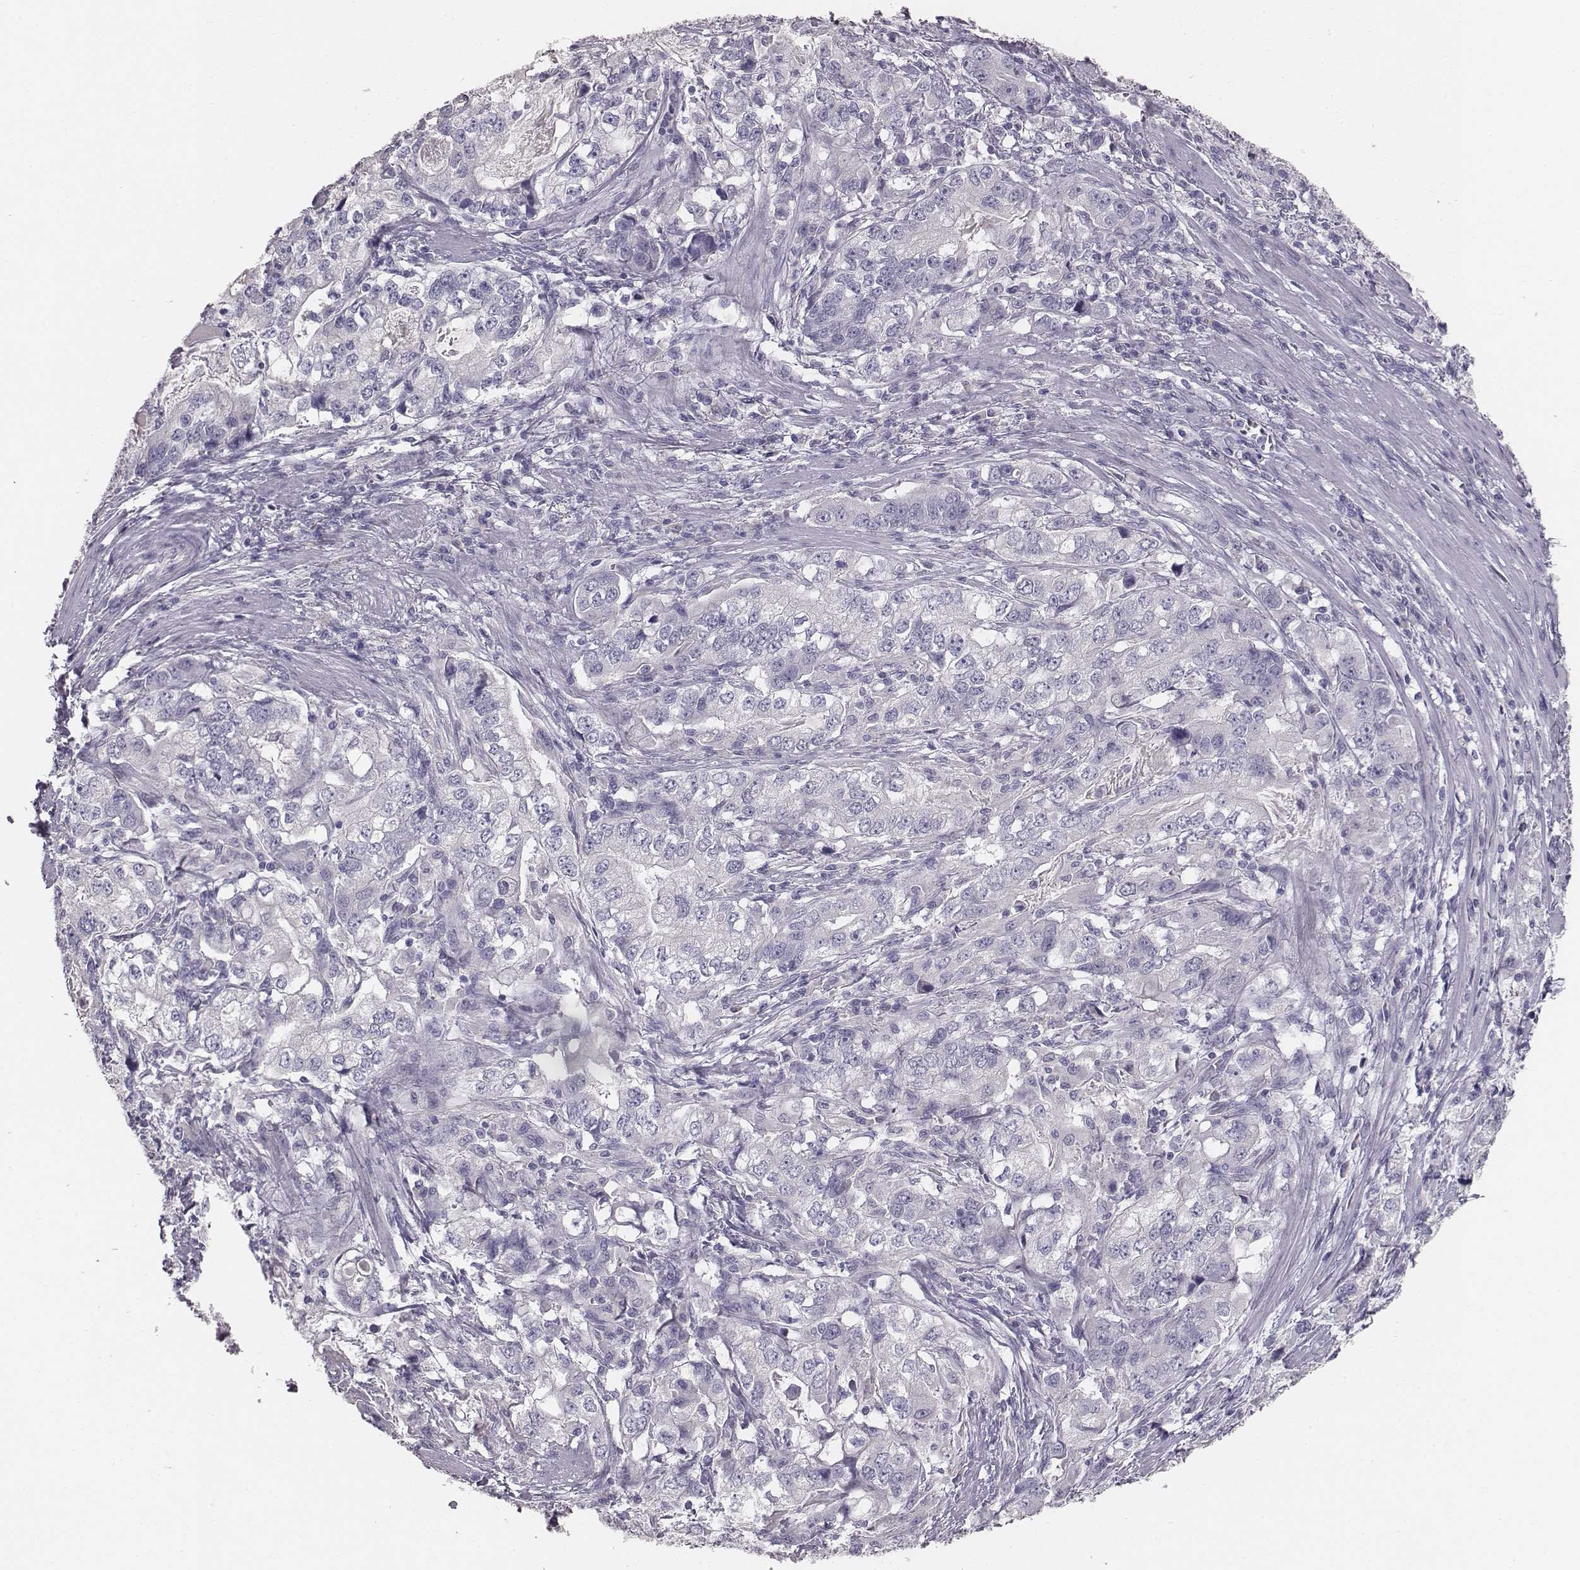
{"staining": {"intensity": "negative", "quantity": "none", "location": "none"}, "tissue": "stomach cancer", "cell_type": "Tumor cells", "image_type": "cancer", "snomed": [{"axis": "morphology", "description": "Adenocarcinoma, NOS"}, {"axis": "topography", "description": "Stomach, lower"}], "caption": "An IHC micrograph of adenocarcinoma (stomach) is shown. There is no staining in tumor cells of adenocarcinoma (stomach).", "gene": "MYH6", "patient": {"sex": "female", "age": 72}}